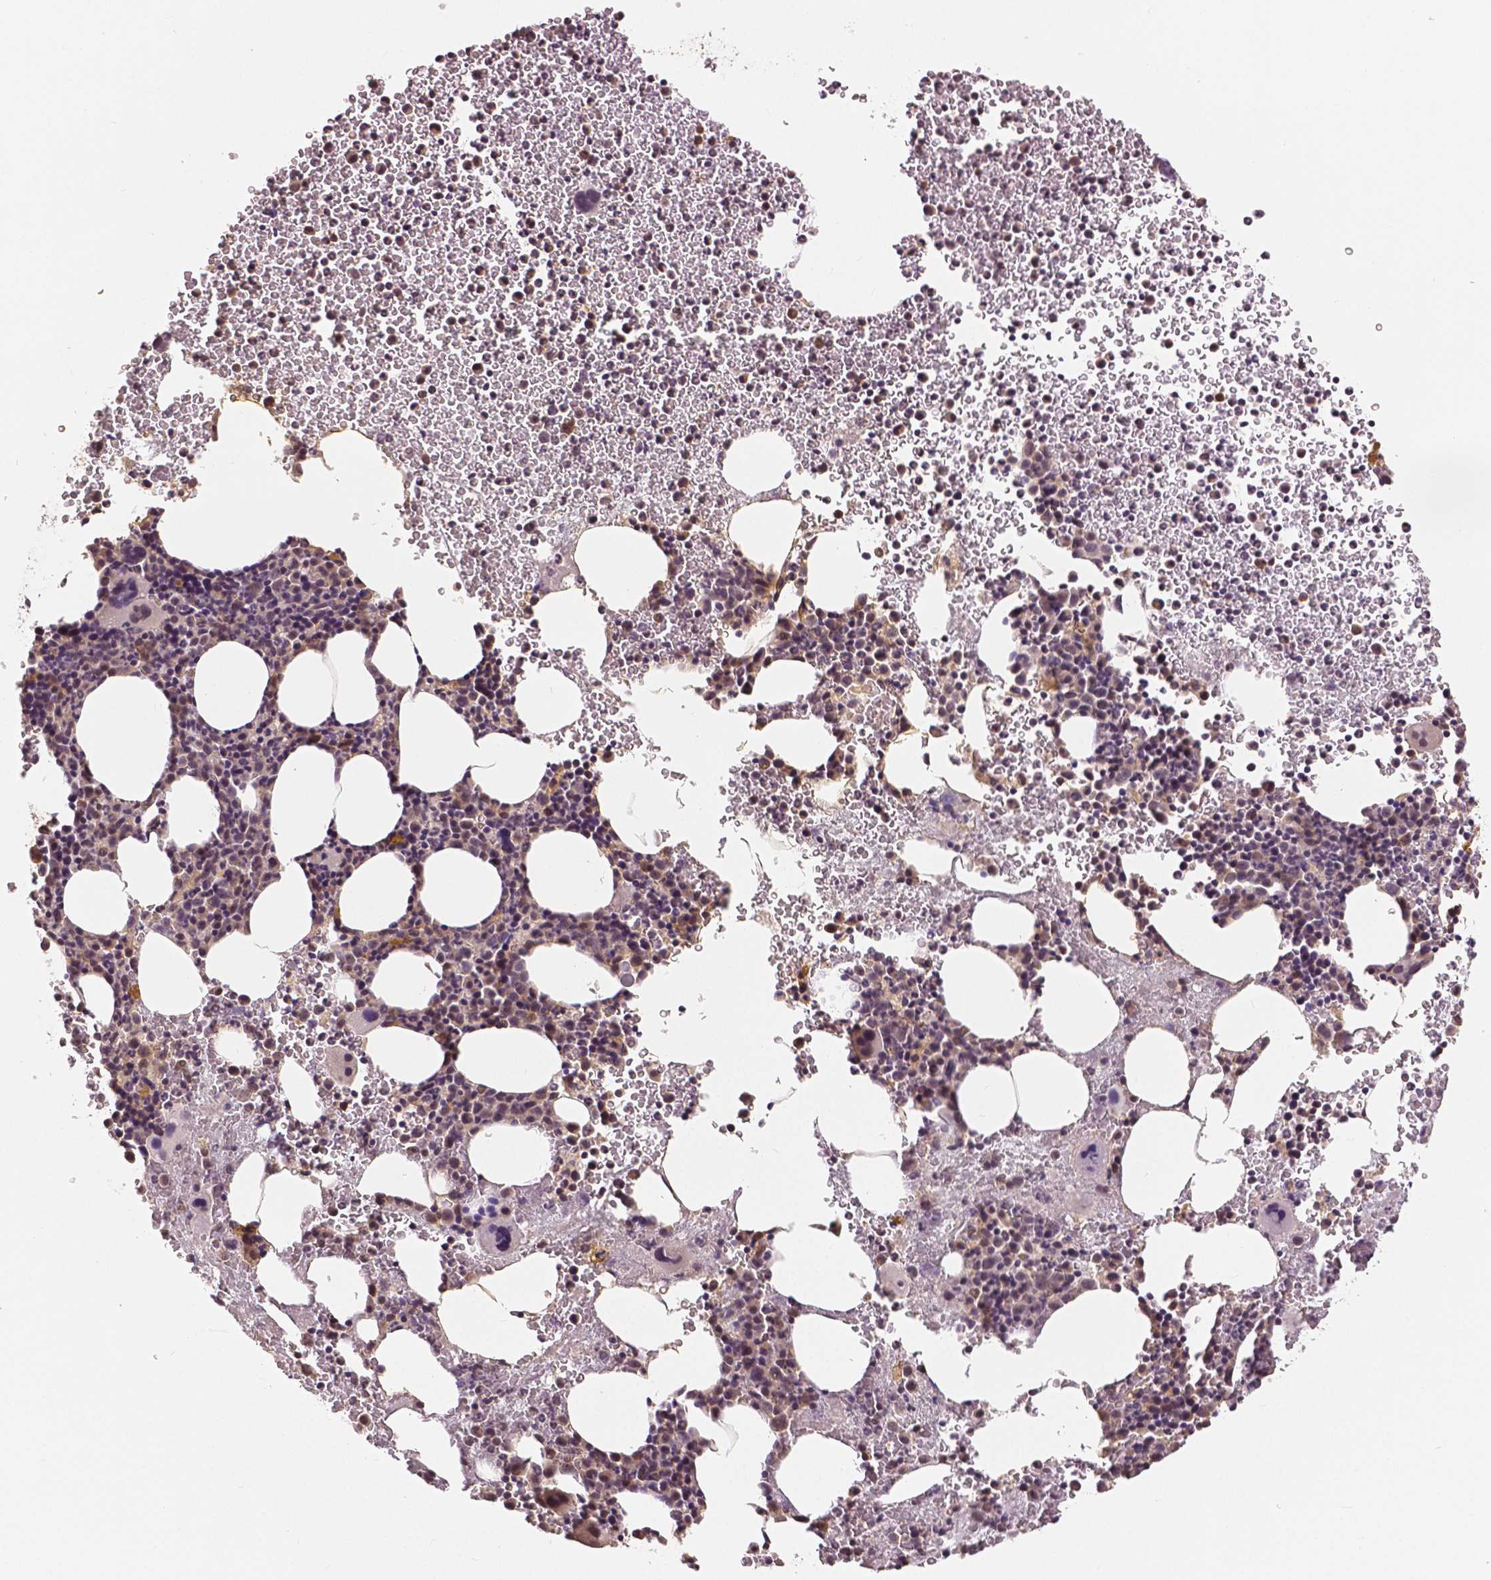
{"staining": {"intensity": "moderate", "quantity": "<25%", "location": "cytoplasmic/membranous,nuclear"}, "tissue": "bone marrow", "cell_type": "Hematopoietic cells", "image_type": "normal", "snomed": [{"axis": "morphology", "description": "Normal tissue, NOS"}, {"axis": "topography", "description": "Bone marrow"}], "caption": "A brown stain labels moderate cytoplasmic/membranous,nuclear staining of a protein in hematopoietic cells of unremarkable human bone marrow. (DAB = brown stain, brightfield microscopy at high magnification).", "gene": "MAP1LC3B", "patient": {"sex": "female", "age": 56}}